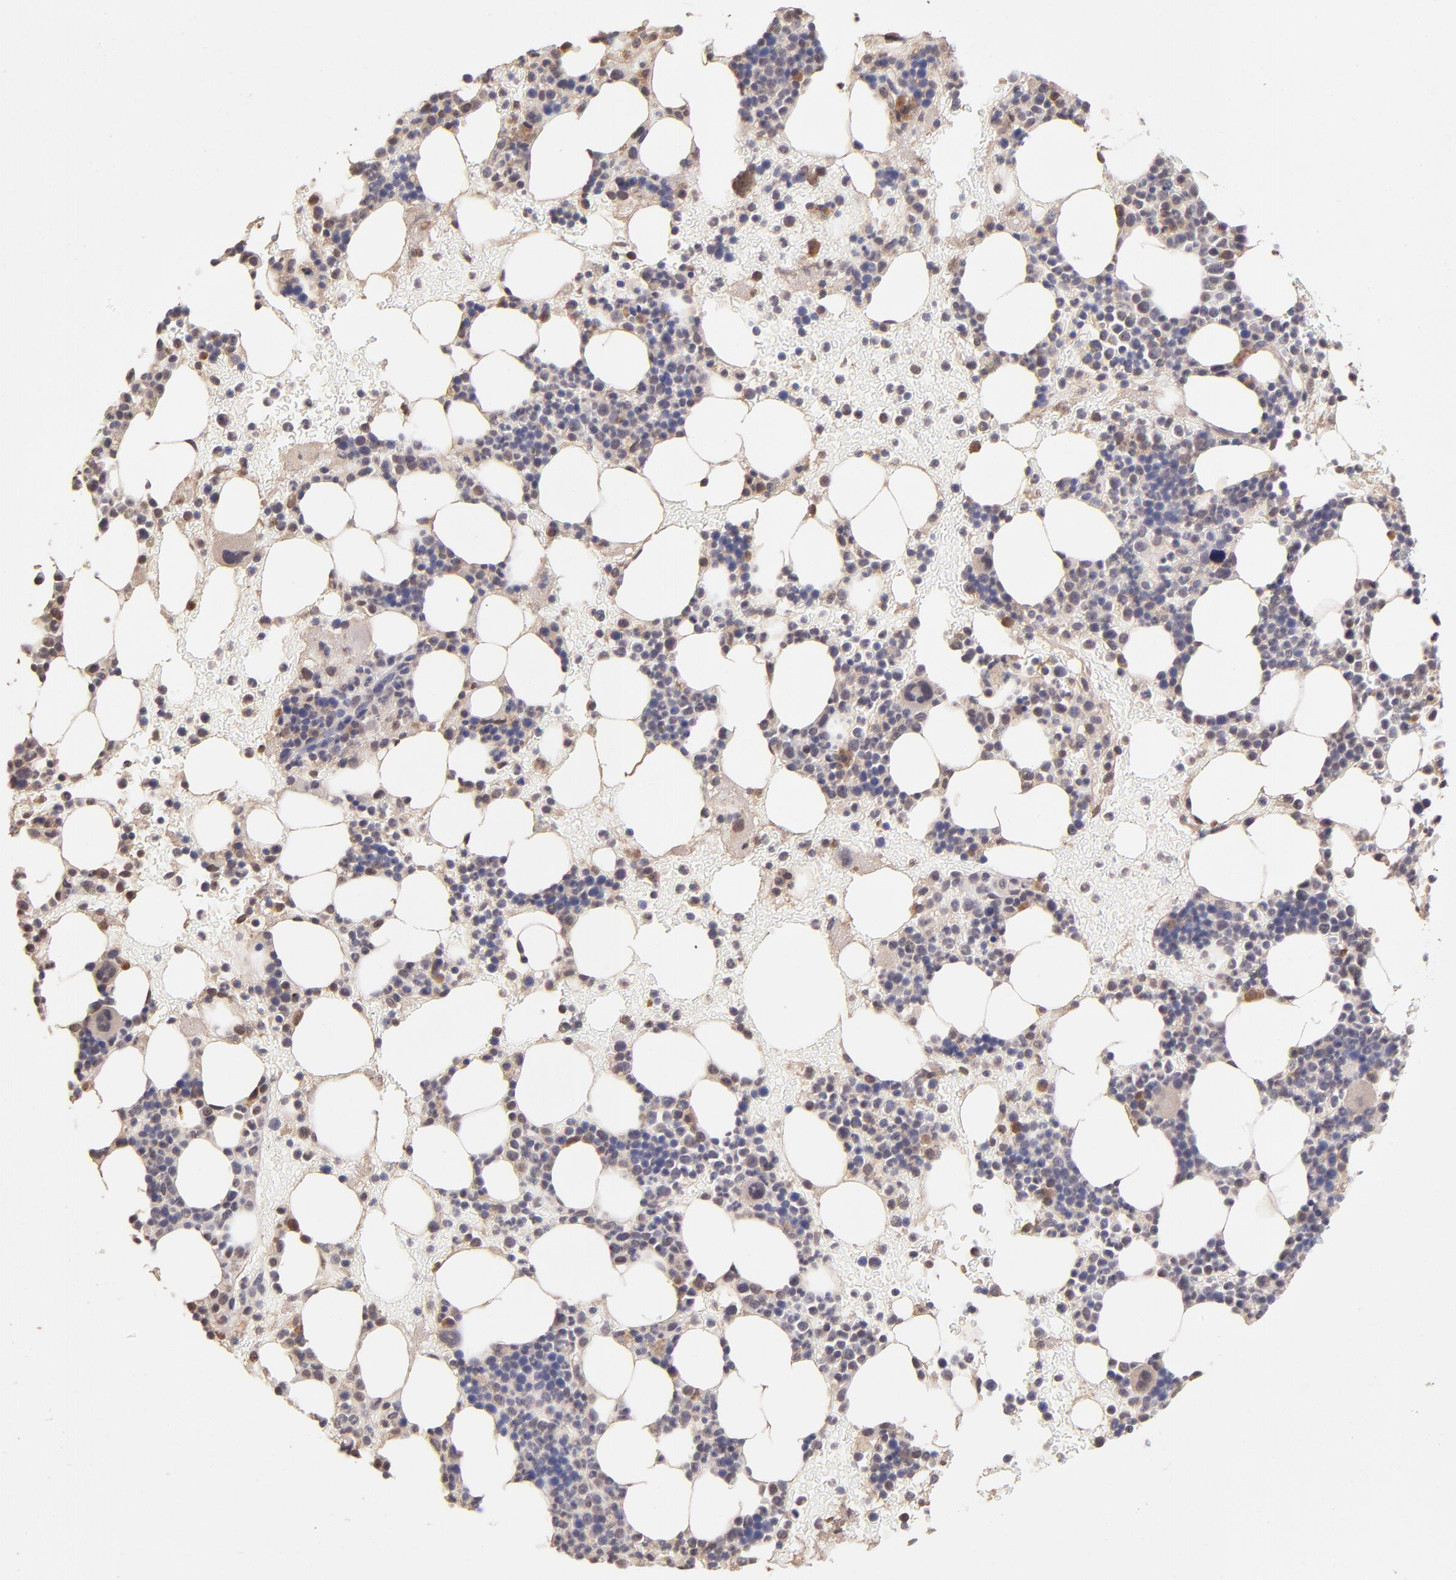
{"staining": {"intensity": "moderate", "quantity": "<25%", "location": "cytoplasmic/membranous"}, "tissue": "bone marrow", "cell_type": "Hematopoietic cells", "image_type": "normal", "snomed": [{"axis": "morphology", "description": "Normal tissue, NOS"}, {"axis": "topography", "description": "Bone marrow"}], "caption": "Bone marrow stained with IHC shows moderate cytoplasmic/membranous staining in approximately <25% of hematopoietic cells. The staining was performed using DAB (3,3'-diaminobenzidine) to visualize the protein expression in brown, while the nuclei were stained in blue with hematoxylin (Magnification: 20x).", "gene": "RNASEL", "patient": {"sex": "male", "age": 17}}